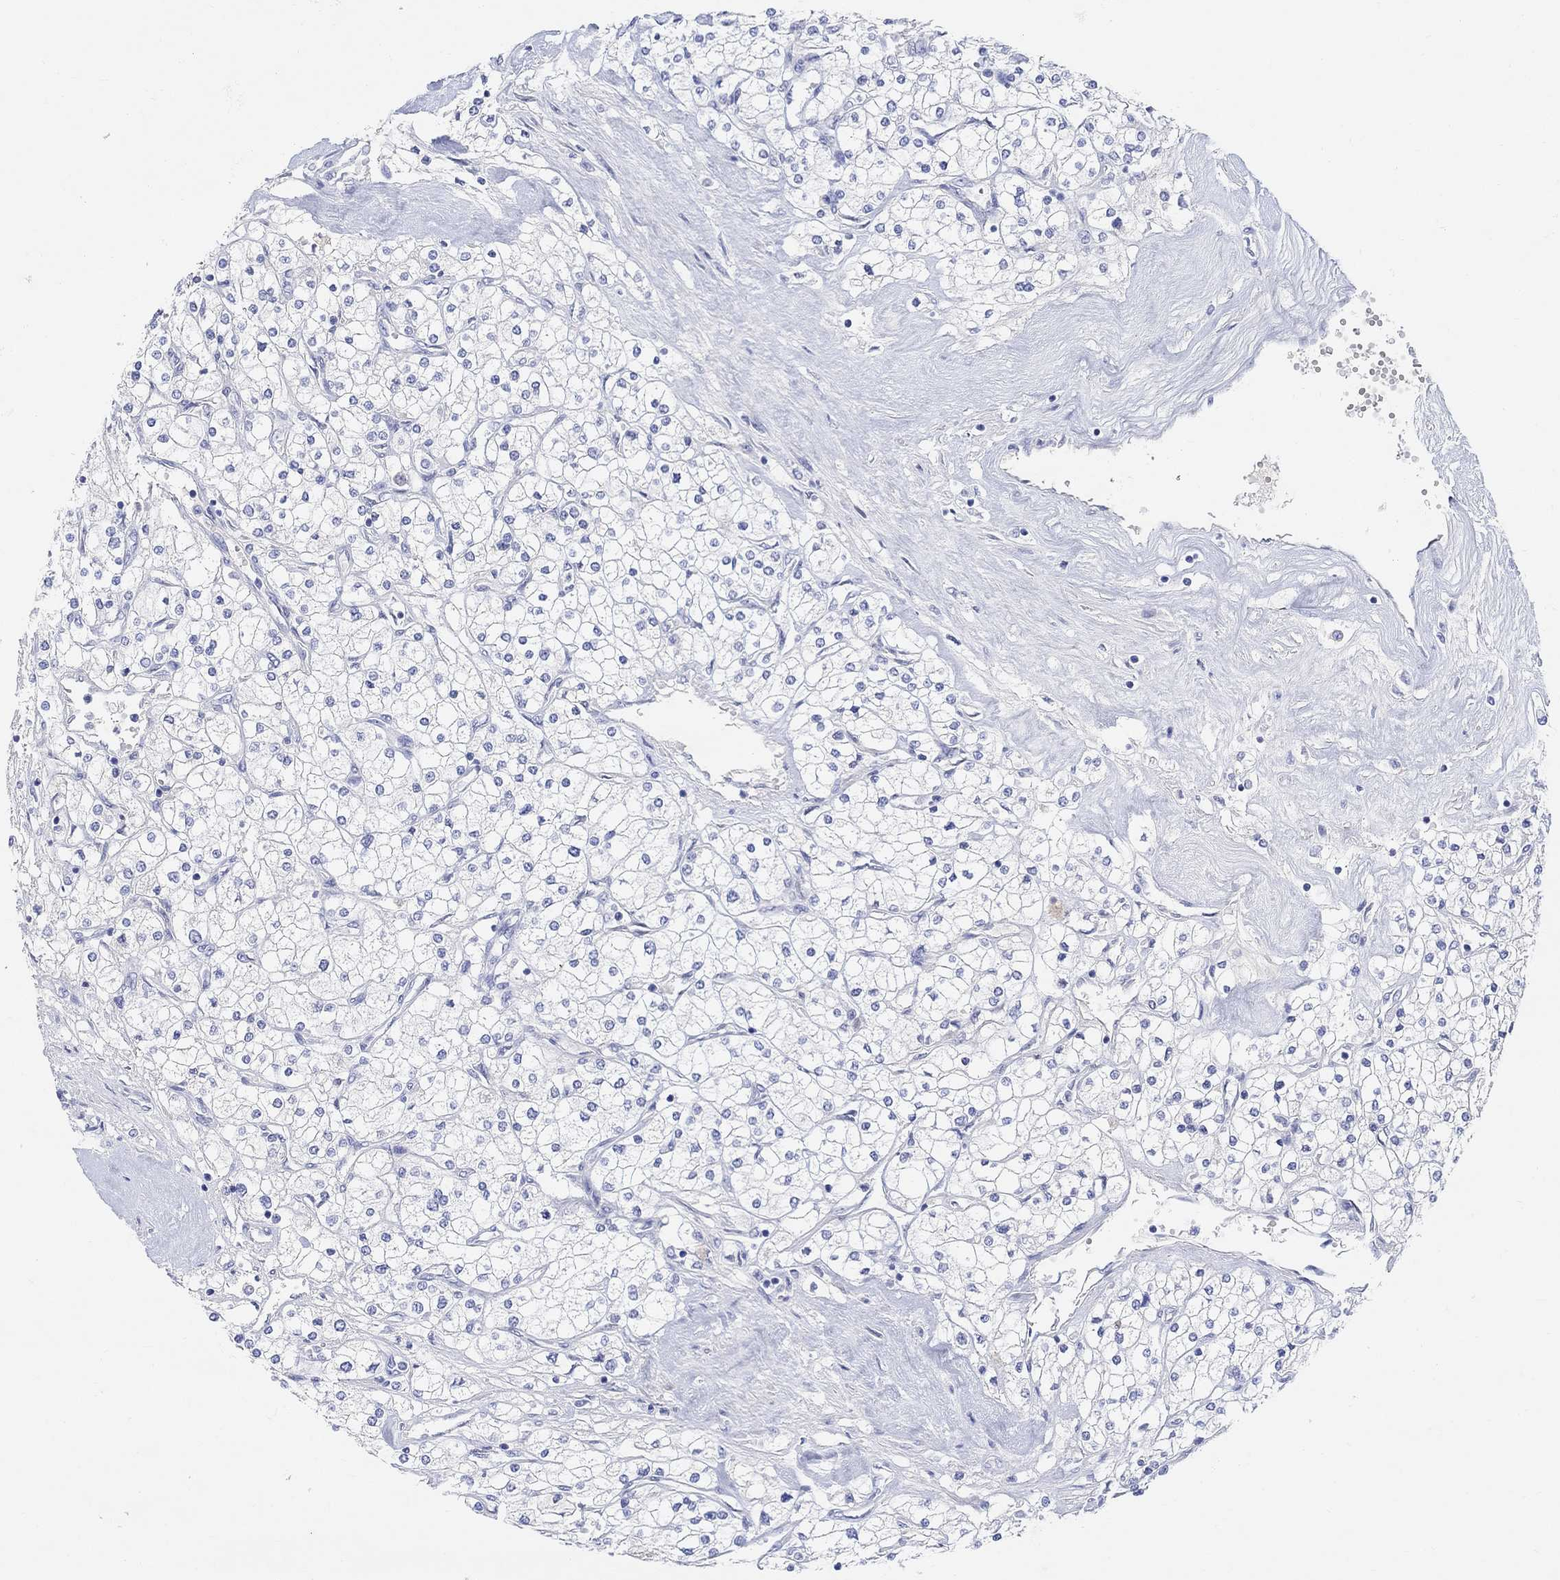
{"staining": {"intensity": "negative", "quantity": "none", "location": "none"}, "tissue": "renal cancer", "cell_type": "Tumor cells", "image_type": "cancer", "snomed": [{"axis": "morphology", "description": "Adenocarcinoma, NOS"}, {"axis": "topography", "description": "Kidney"}], "caption": "Image shows no significant protein positivity in tumor cells of renal cancer (adenocarcinoma). Brightfield microscopy of immunohistochemistry stained with DAB (3,3'-diaminobenzidine) (brown) and hematoxylin (blue), captured at high magnification.", "gene": "TYR", "patient": {"sex": "male", "age": 80}}